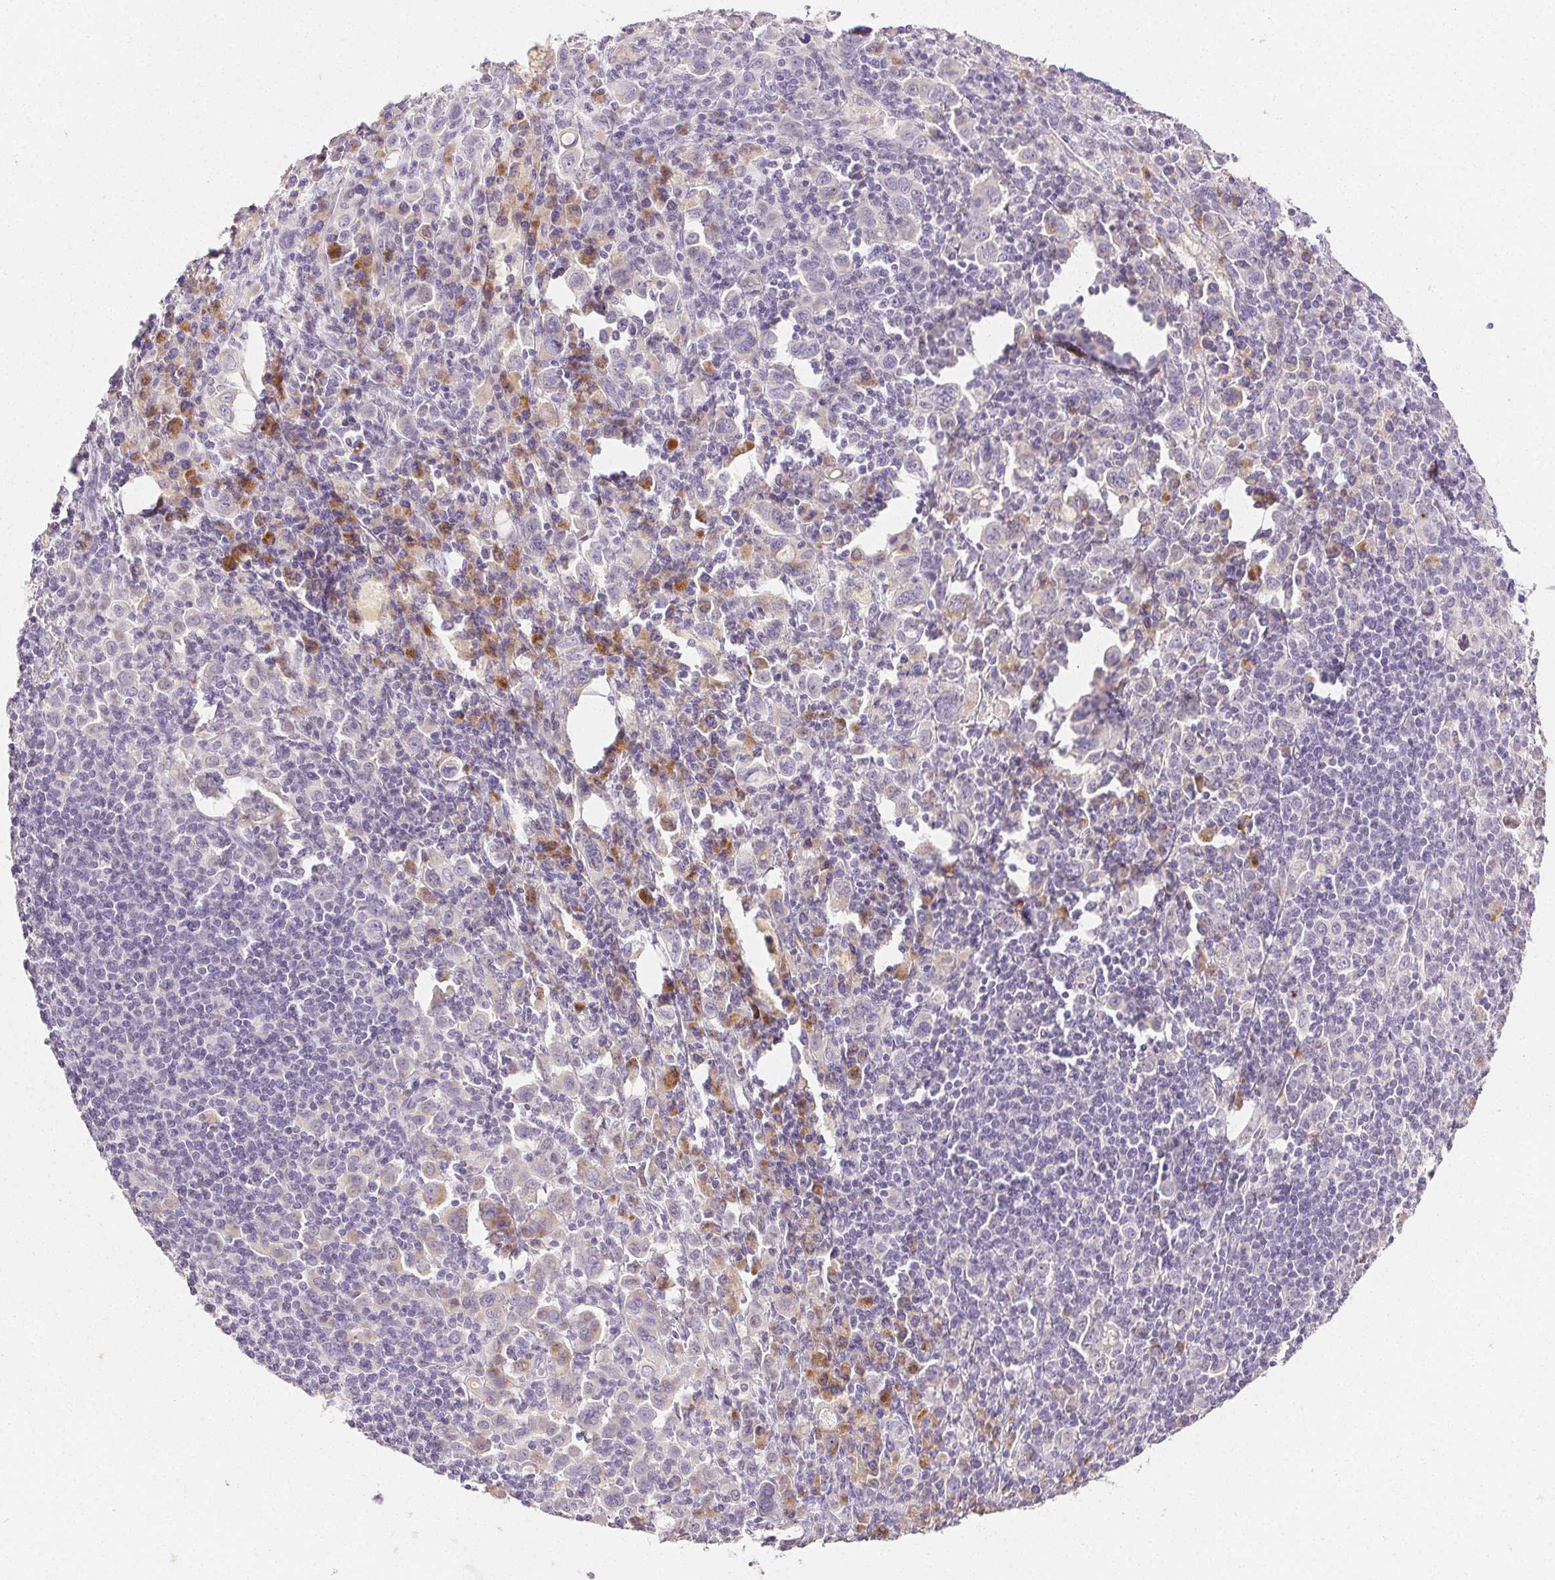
{"staining": {"intensity": "negative", "quantity": "none", "location": "none"}, "tissue": "stomach cancer", "cell_type": "Tumor cells", "image_type": "cancer", "snomed": [{"axis": "morphology", "description": "Adenocarcinoma, NOS"}, {"axis": "topography", "description": "Stomach, upper"}], "caption": "High magnification brightfield microscopy of stomach cancer (adenocarcinoma) stained with DAB (3,3'-diaminobenzidine) (brown) and counterstained with hematoxylin (blue): tumor cells show no significant staining.", "gene": "ACVR1B", "patient": {"sex": "male", "age": 75}}